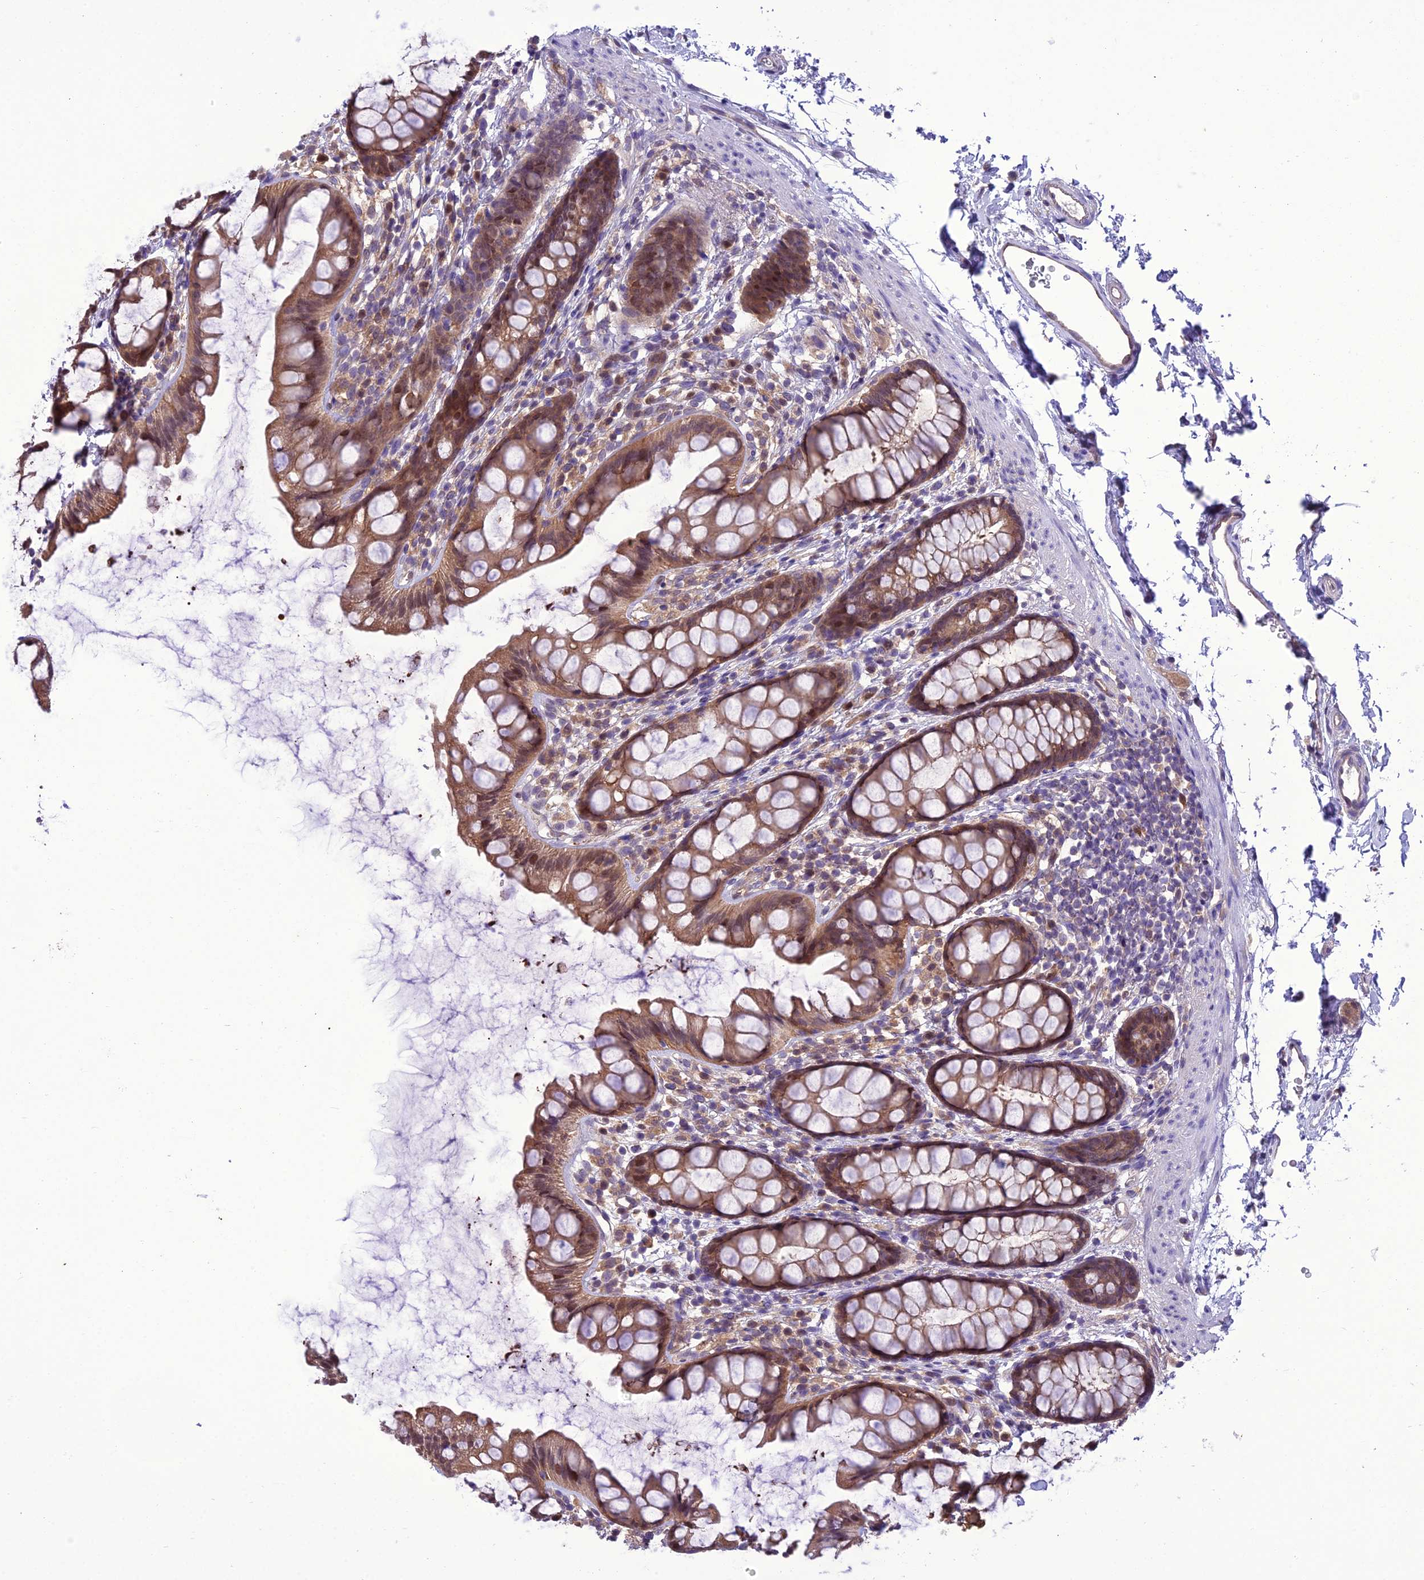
{"staining": {"intensity": "moderate", "quantity": ">75%", "location": "cytoplasmic/membranous,nuclear"}, "tissue": "rectum", "cell_type": "Glandular cells", "image_type": "normal", "snomed": [{"axis": "morphology", "description": "Normal tissue, NOS"}, {"axis": "topography", "description": "Rectum"}], "caption": "Glandular cells display moderate cytoplasmic/membranous,nuclear positivity in approximately >75% of cells in unremarkable rectum.", "gene": "BORCS6", "patient": {"sex": "female", "age": 65}}